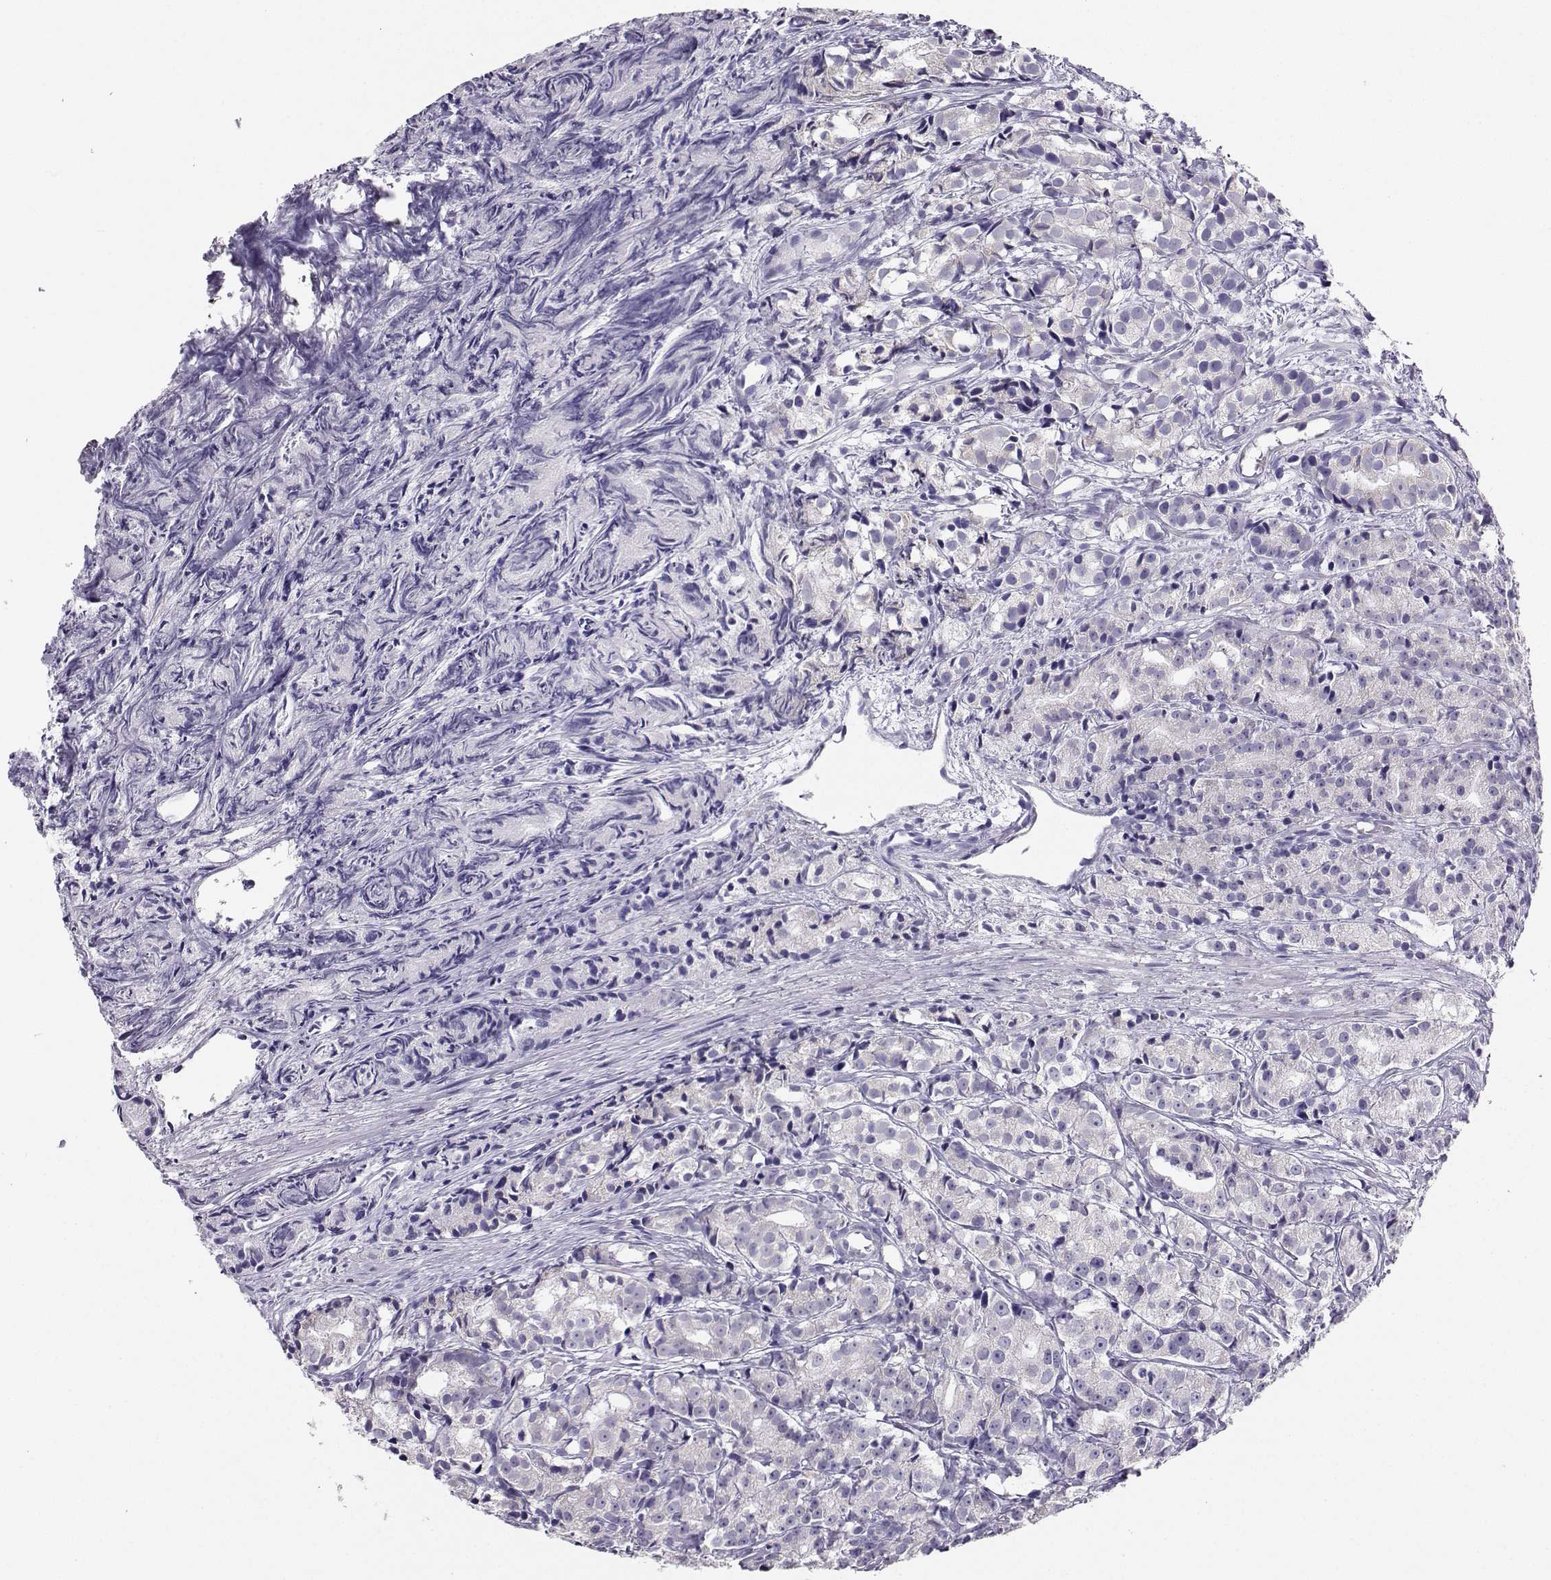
{"staining": {"intensity": "negative", "quantity": "none", "location": "none"}, "tissue": "prostate cancer", "cell_type": "Tumor cells", "image_type": "cancer", "snomed": [{"axis": "morphology", "description": "Adenocarcinoma, Medium grade"}, {"axis": "topography", "description": "Prostate"}], "caption": "The IHC micrograph has no significant expression in tumor cells of prostate cancer tissue. (DAB immunohistochemistry (IHC) visualized using brightfield microscopy, high magnification).", "gene": "AVP", "patient": {"sex": "male", "age": 74}}